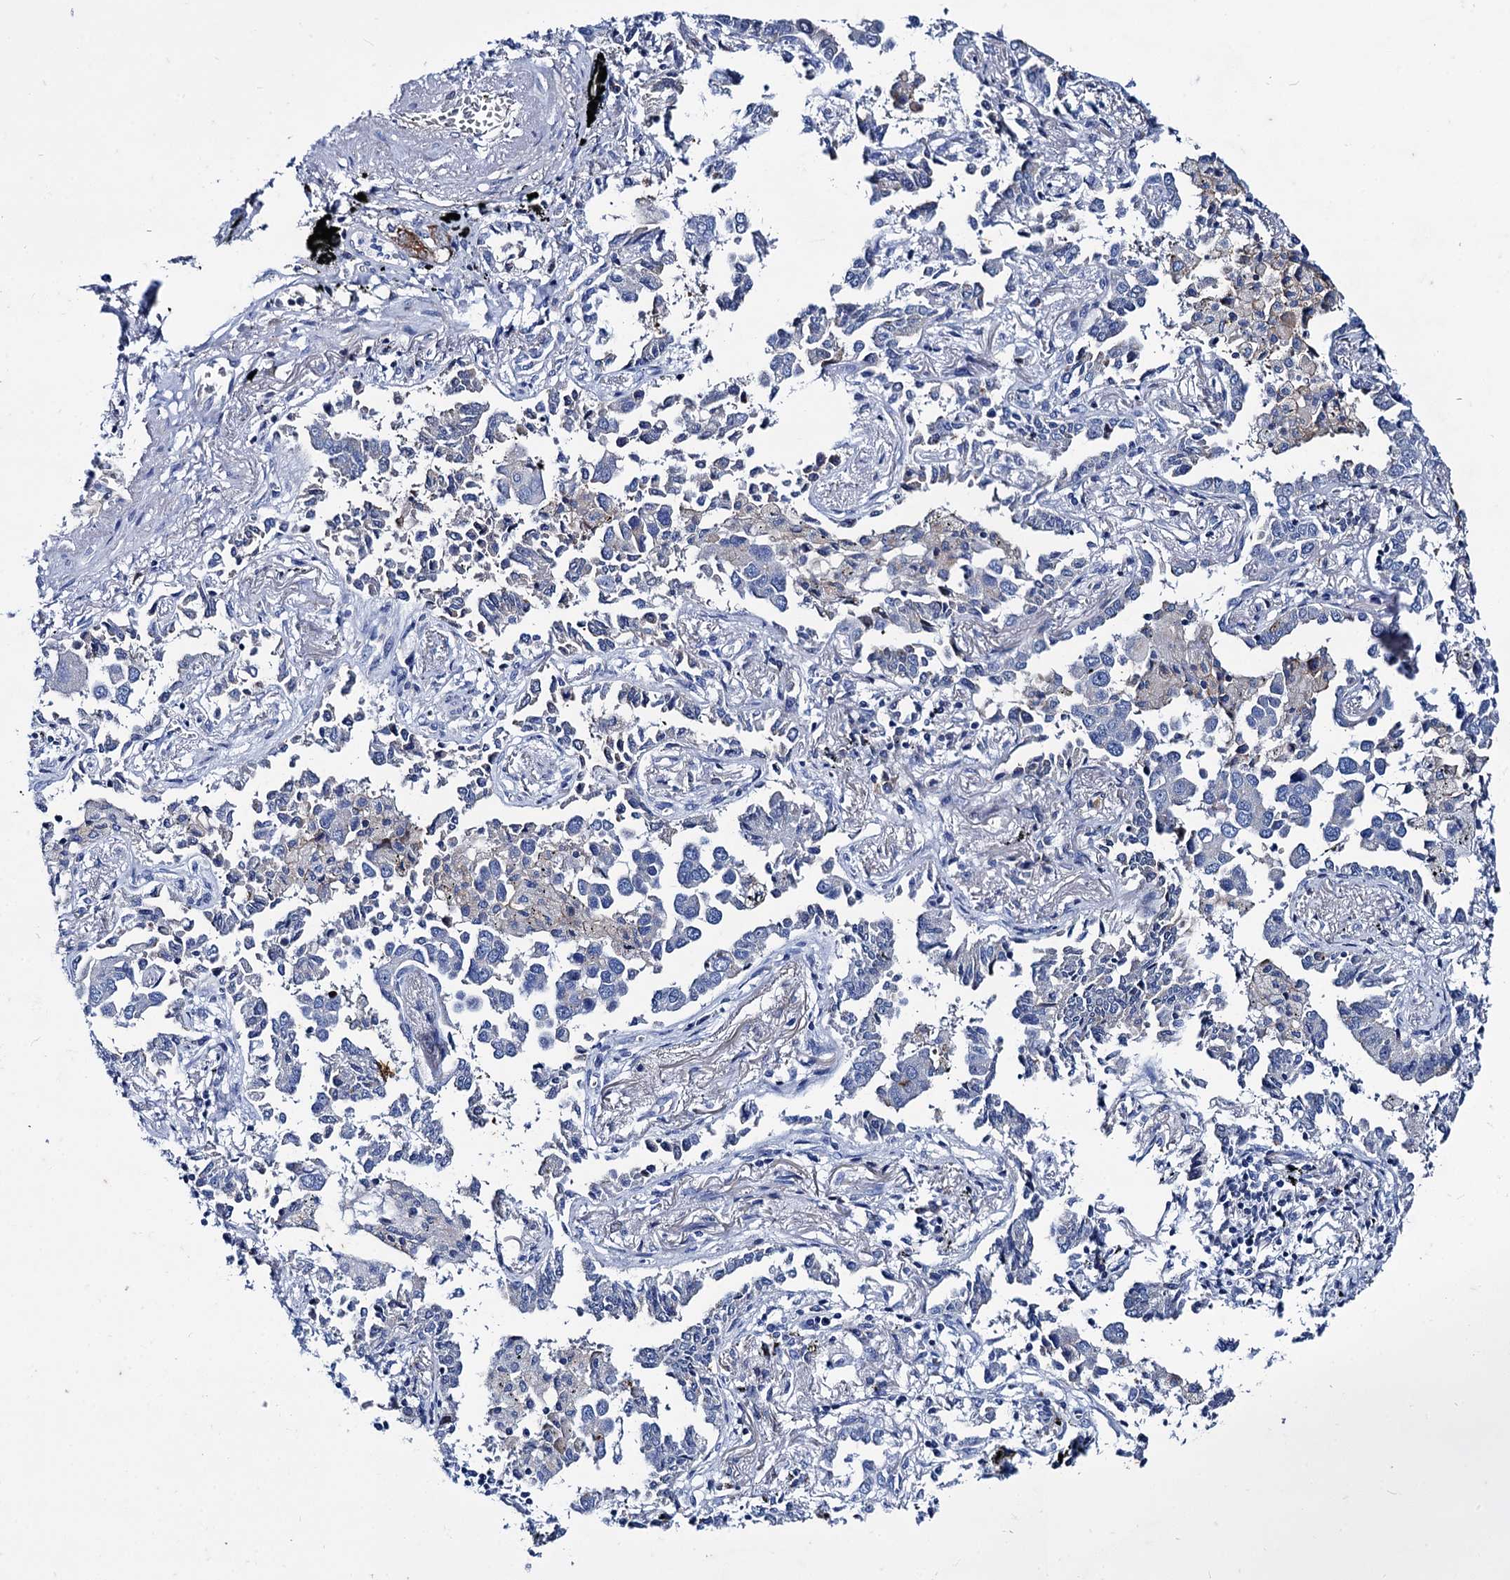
{"staining": {"intensity": "negative", "quantity": "none", "location": "none"}, "tissue": "lung cancer", "cell_type": "Tumor cells", "image_type": "cancer", "snomed": [{"axis": "morphology", "description": "Adenocarcinoma, NOS"}, {"axis": "topography", "description": "Lung"}], "caption": "Tumor cells are negative for protein expression in human lung adenocarcinoma. (DAB IHC, high magnification).", "gene": "TMEM72", "patient": {"sex": "male", "age": 67}}